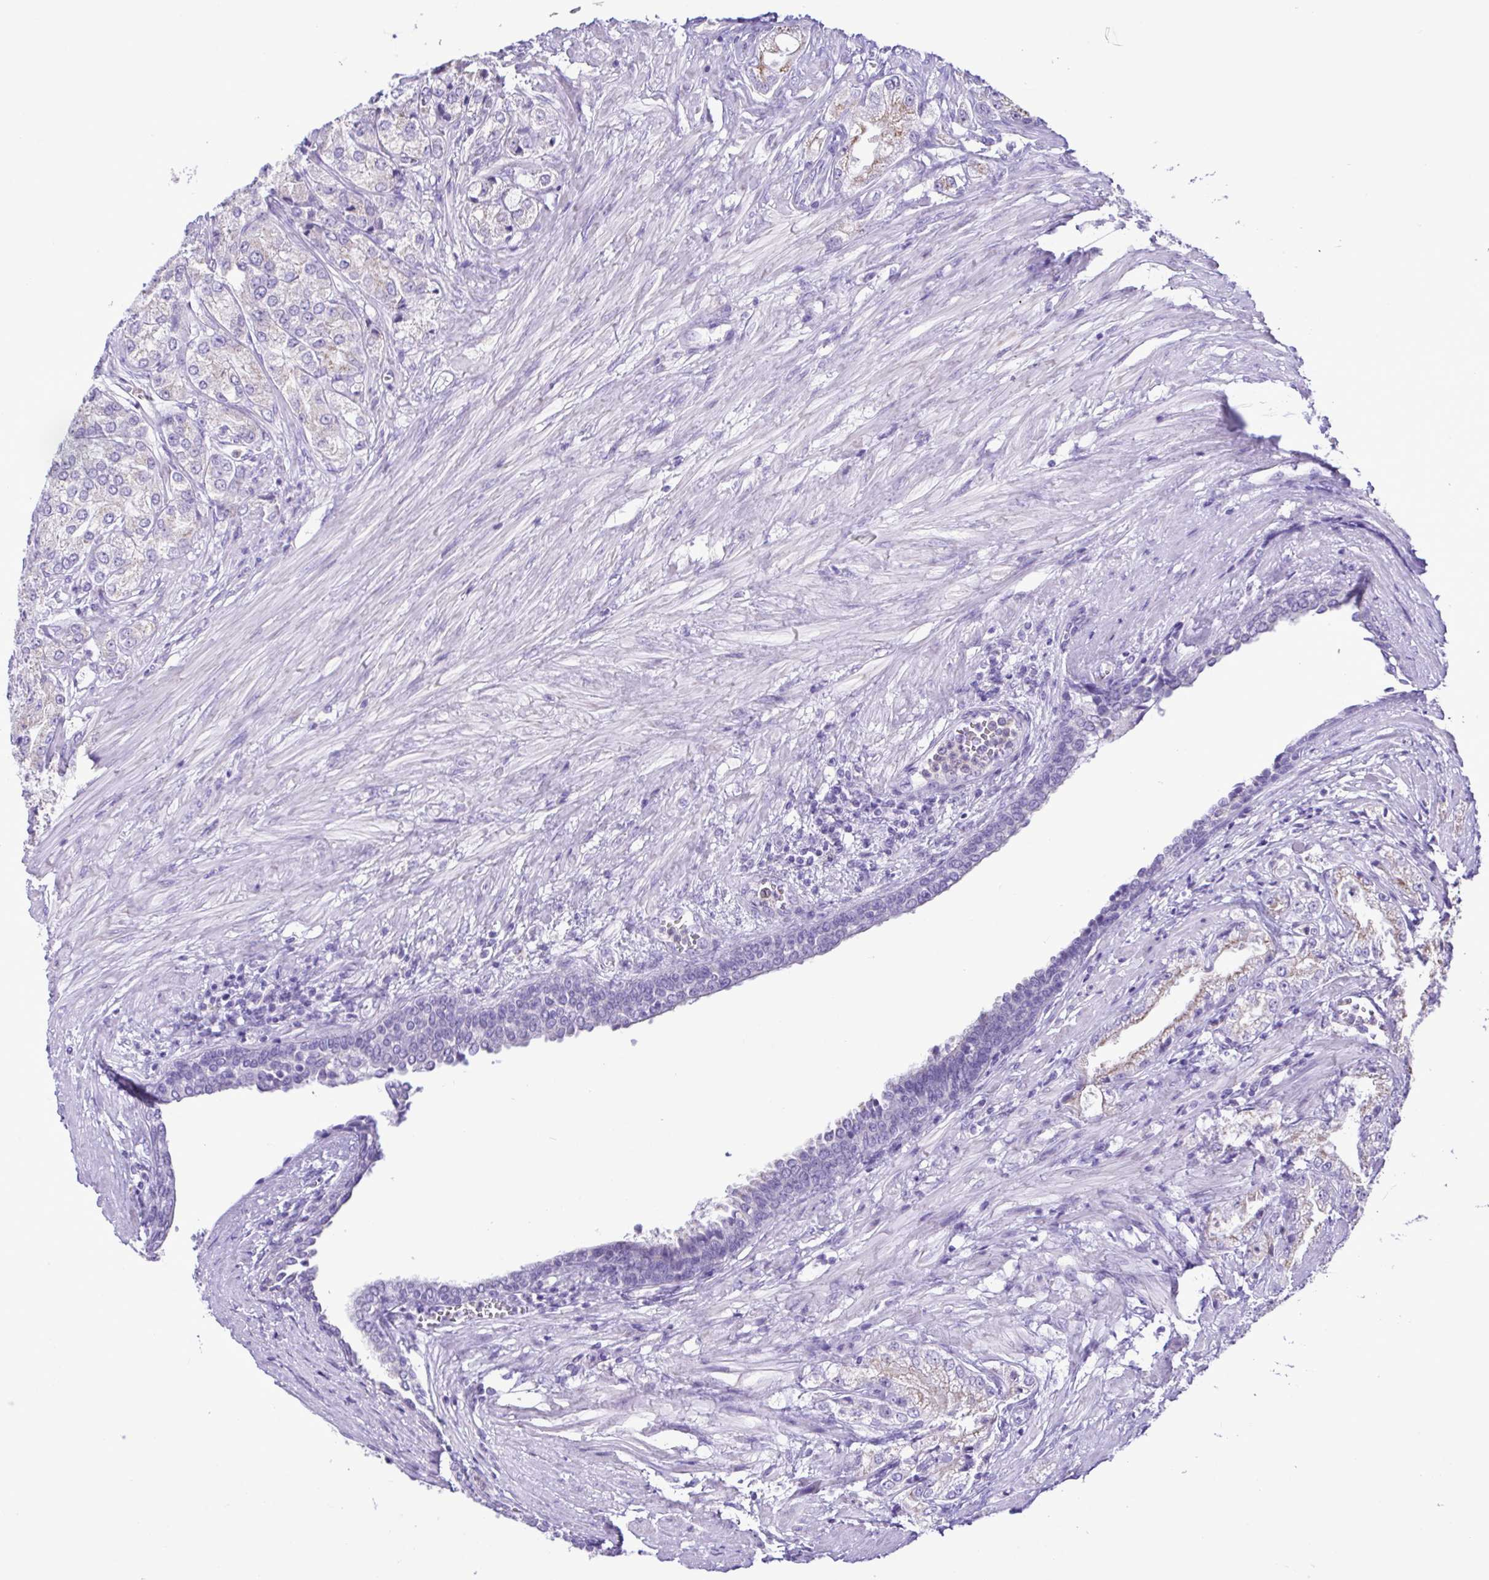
{"staining": {"intensity": "negative", "quantity": "none", "location": "none"}, "tissue": "prostate cancer", "cell_type": "Tumor cells", "image_type": "cancer", "snomed": [{"axis": "morphology", "description": "Adenocarcinoma, High grade"}, {"axis": "topography", "description": "Prostate"}], "caption": "This is an immunohistochemistry (IHC) photomicrograph of prostate adenocarcinoma (high-grade). There is no positivity in tumor cells.", "gene": "CBY2", "patient": {"sex": "male", "age": 61}}